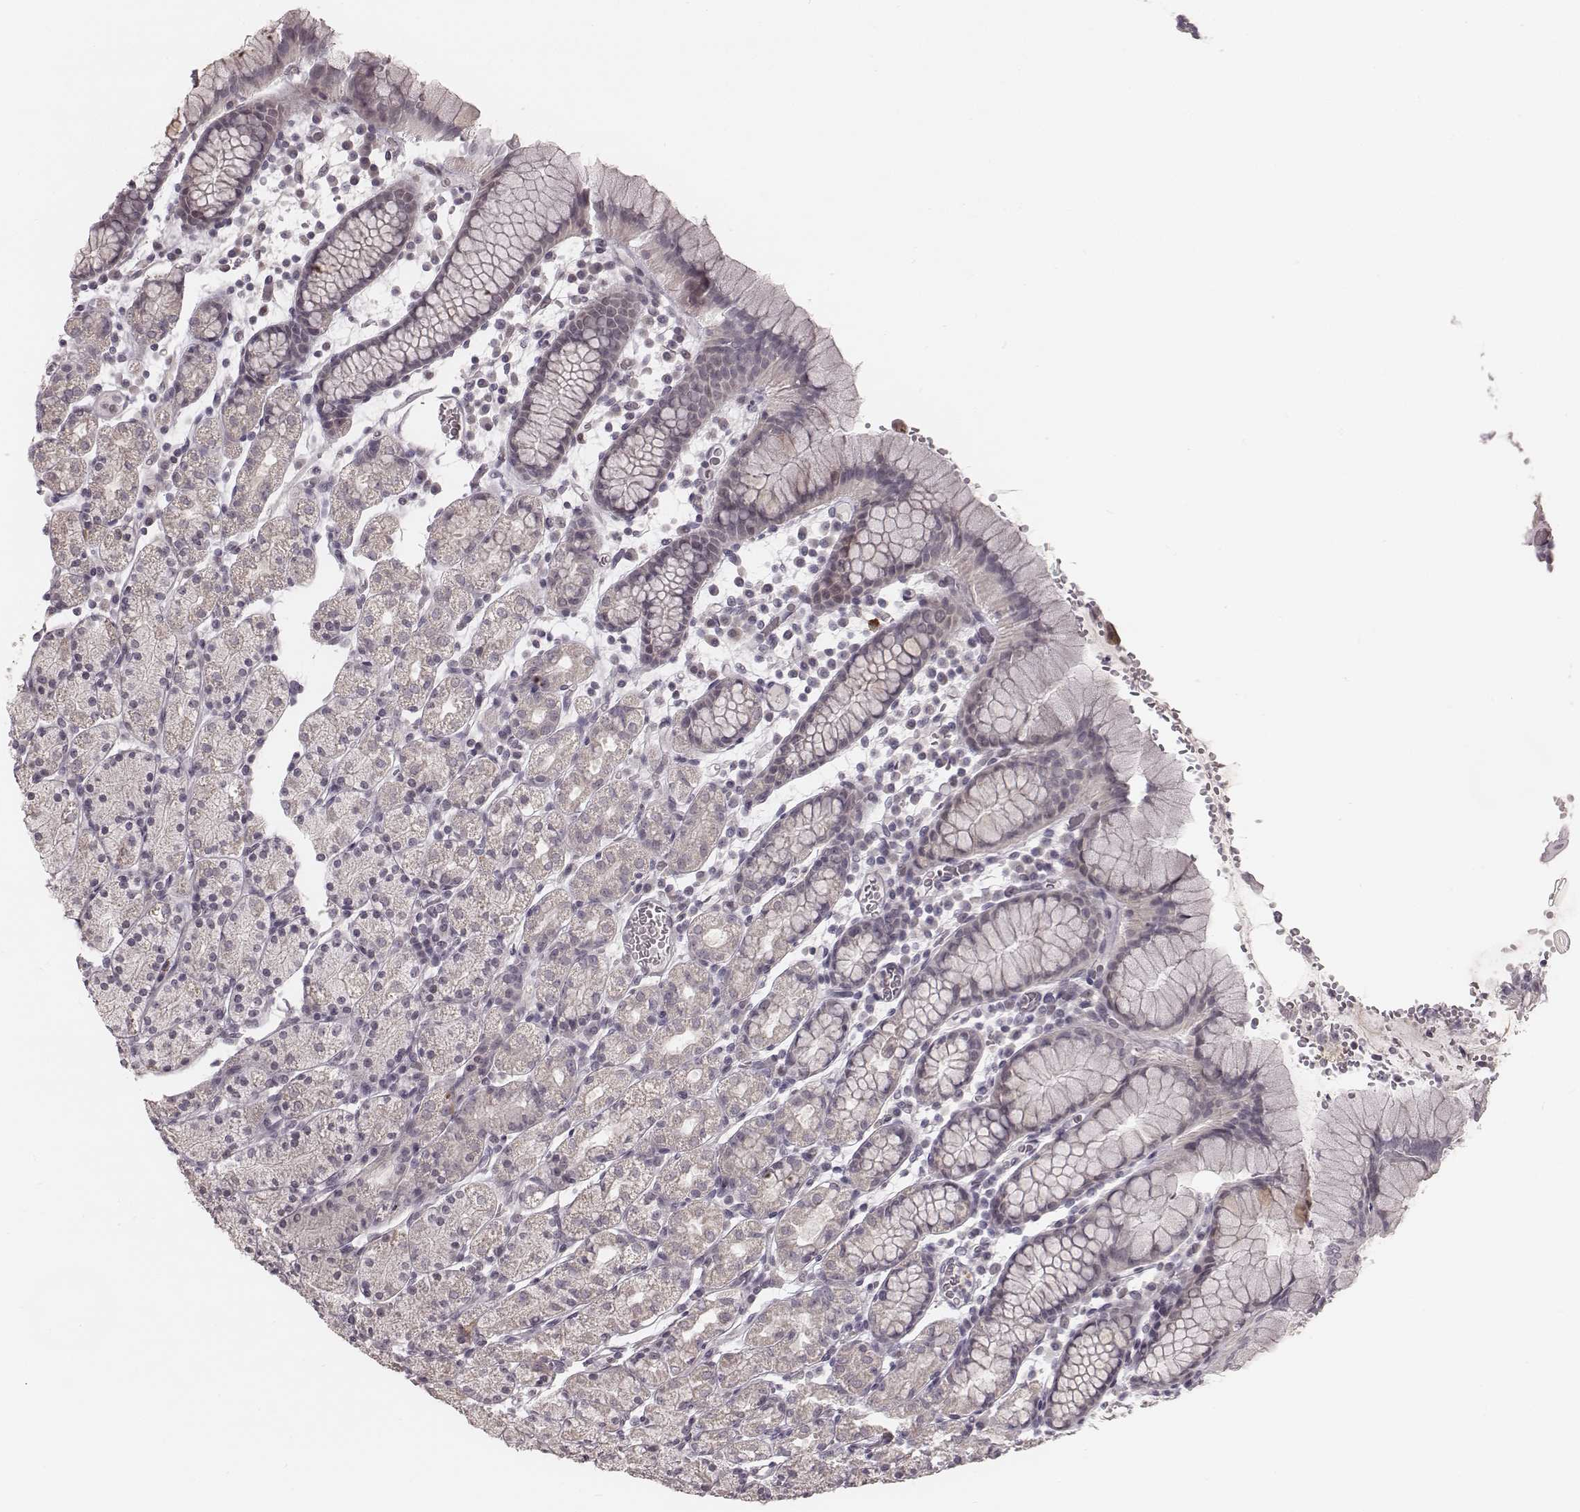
{"staining": {"intensity": "negative", "quantity": "none", "location": "none"}, "tissue": "stomach", "cell_type": "Glandular cells", "image_type": "normal", "snomed": [{"axis": "morphology", "description": "Normal tissue, NOS"}, {"axis": "topography", "description": "Stomach, upper"}, {"axis": "topography", "description": "Stomach"}], "caption": "Immunohistochemical staining of normal human stomach exhibits no significant expression in glandular cells.", "gene": "IQCG", "patient": {"sex": "male", "age": 62}}